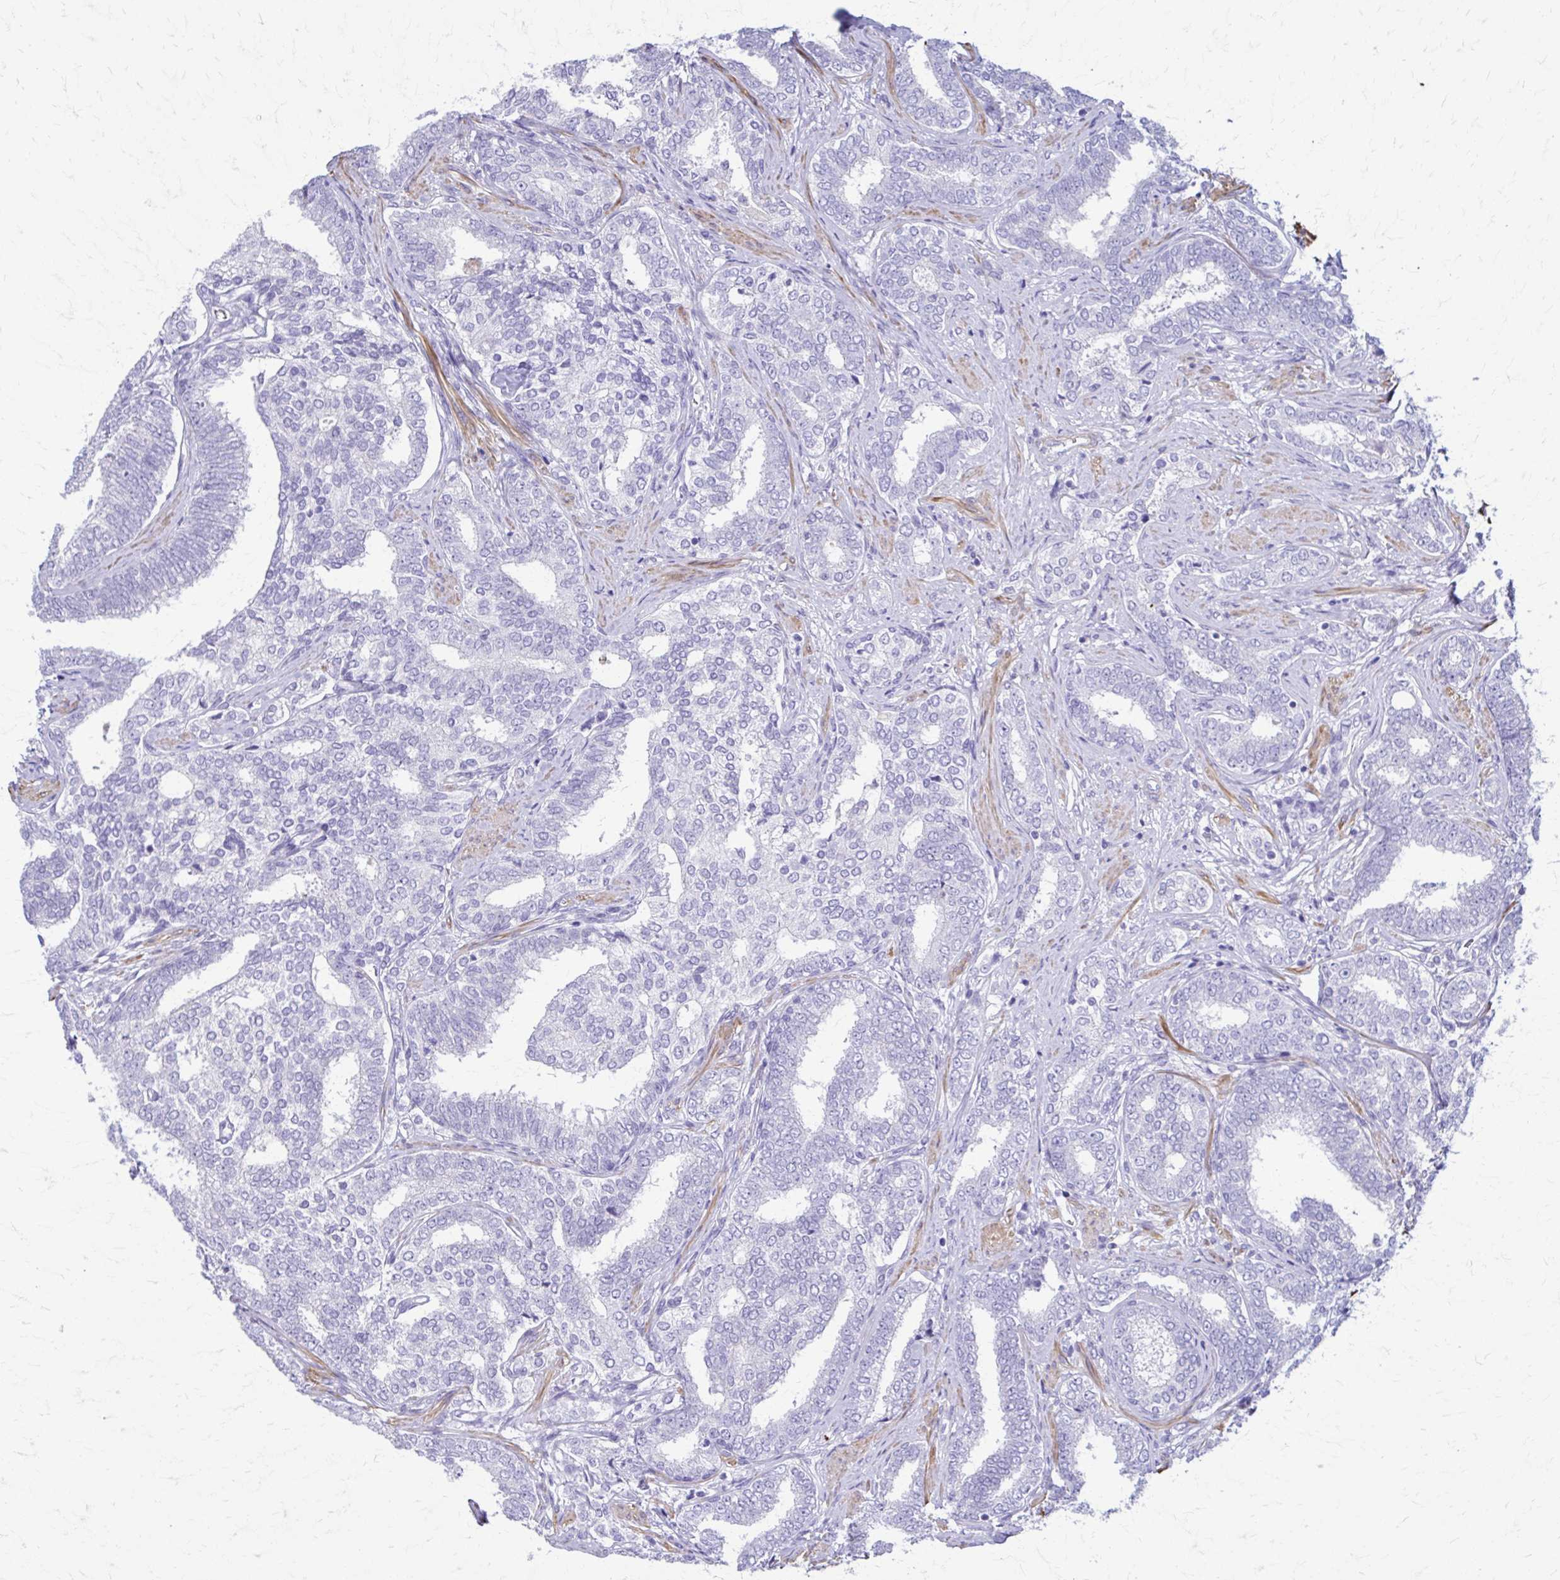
{"staining": {"intensity": "negative", "quantity": "none", "location": "none"}, "tissue": "prostate cancer", "cell_type": "Tumor cells", "image_type": "cancer", "snomed": [{"axis": "morphology", "description": "Adenocarcinoma, High grade"}, {"axis": "topography", "description": "Prostate"}], "caption": "A histopathology image of human prostate cancer (adenocarcinoma (high-grade)) is negative for staining in tumor cells.", "gene": "DSP", "patient": {"sex": "male", "age": 72}}